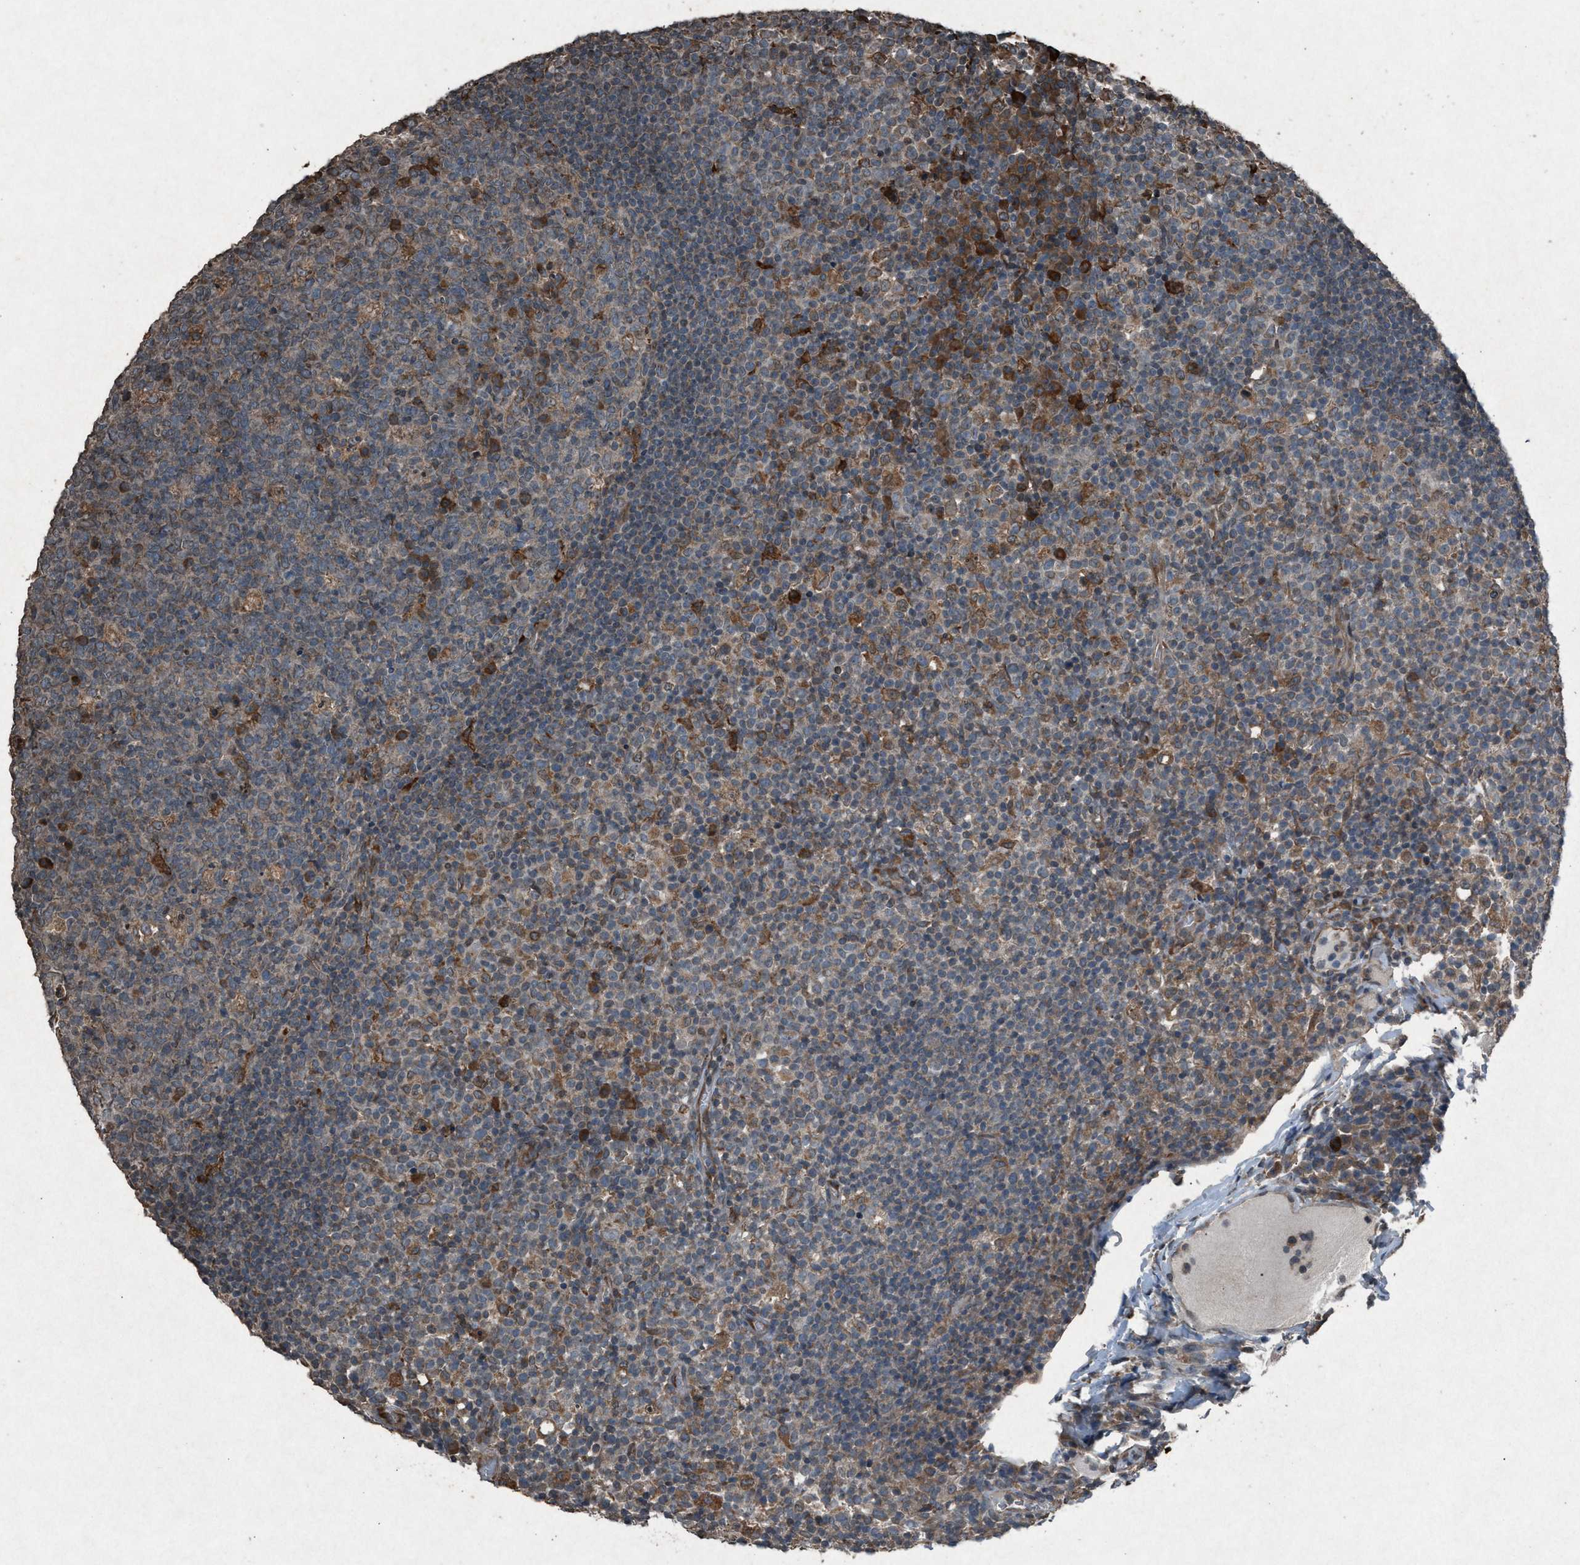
{"staining": {"intensity": "moderate", "quantity": "<25%", "location": "cytoplasmic/membranous"}, "tissue": "lymph node", "cell_type": "Germinal center cells", "image_type": "normal", "snomed": [{"axis": "morphology", "description": "Normal tissue, NOS"}, {"axis": "morphology", "description": "Inflammation, NOS"}, {"axis": "topography", "description": "Lymph node"}], "caption": "Protein staining of normal lymph node reveals moderate cytoplasmic/membranous positivity in approximately <25% of germinal center cells.", "gene": "CALR", "patient": {"sex": "male", "age": 55}}